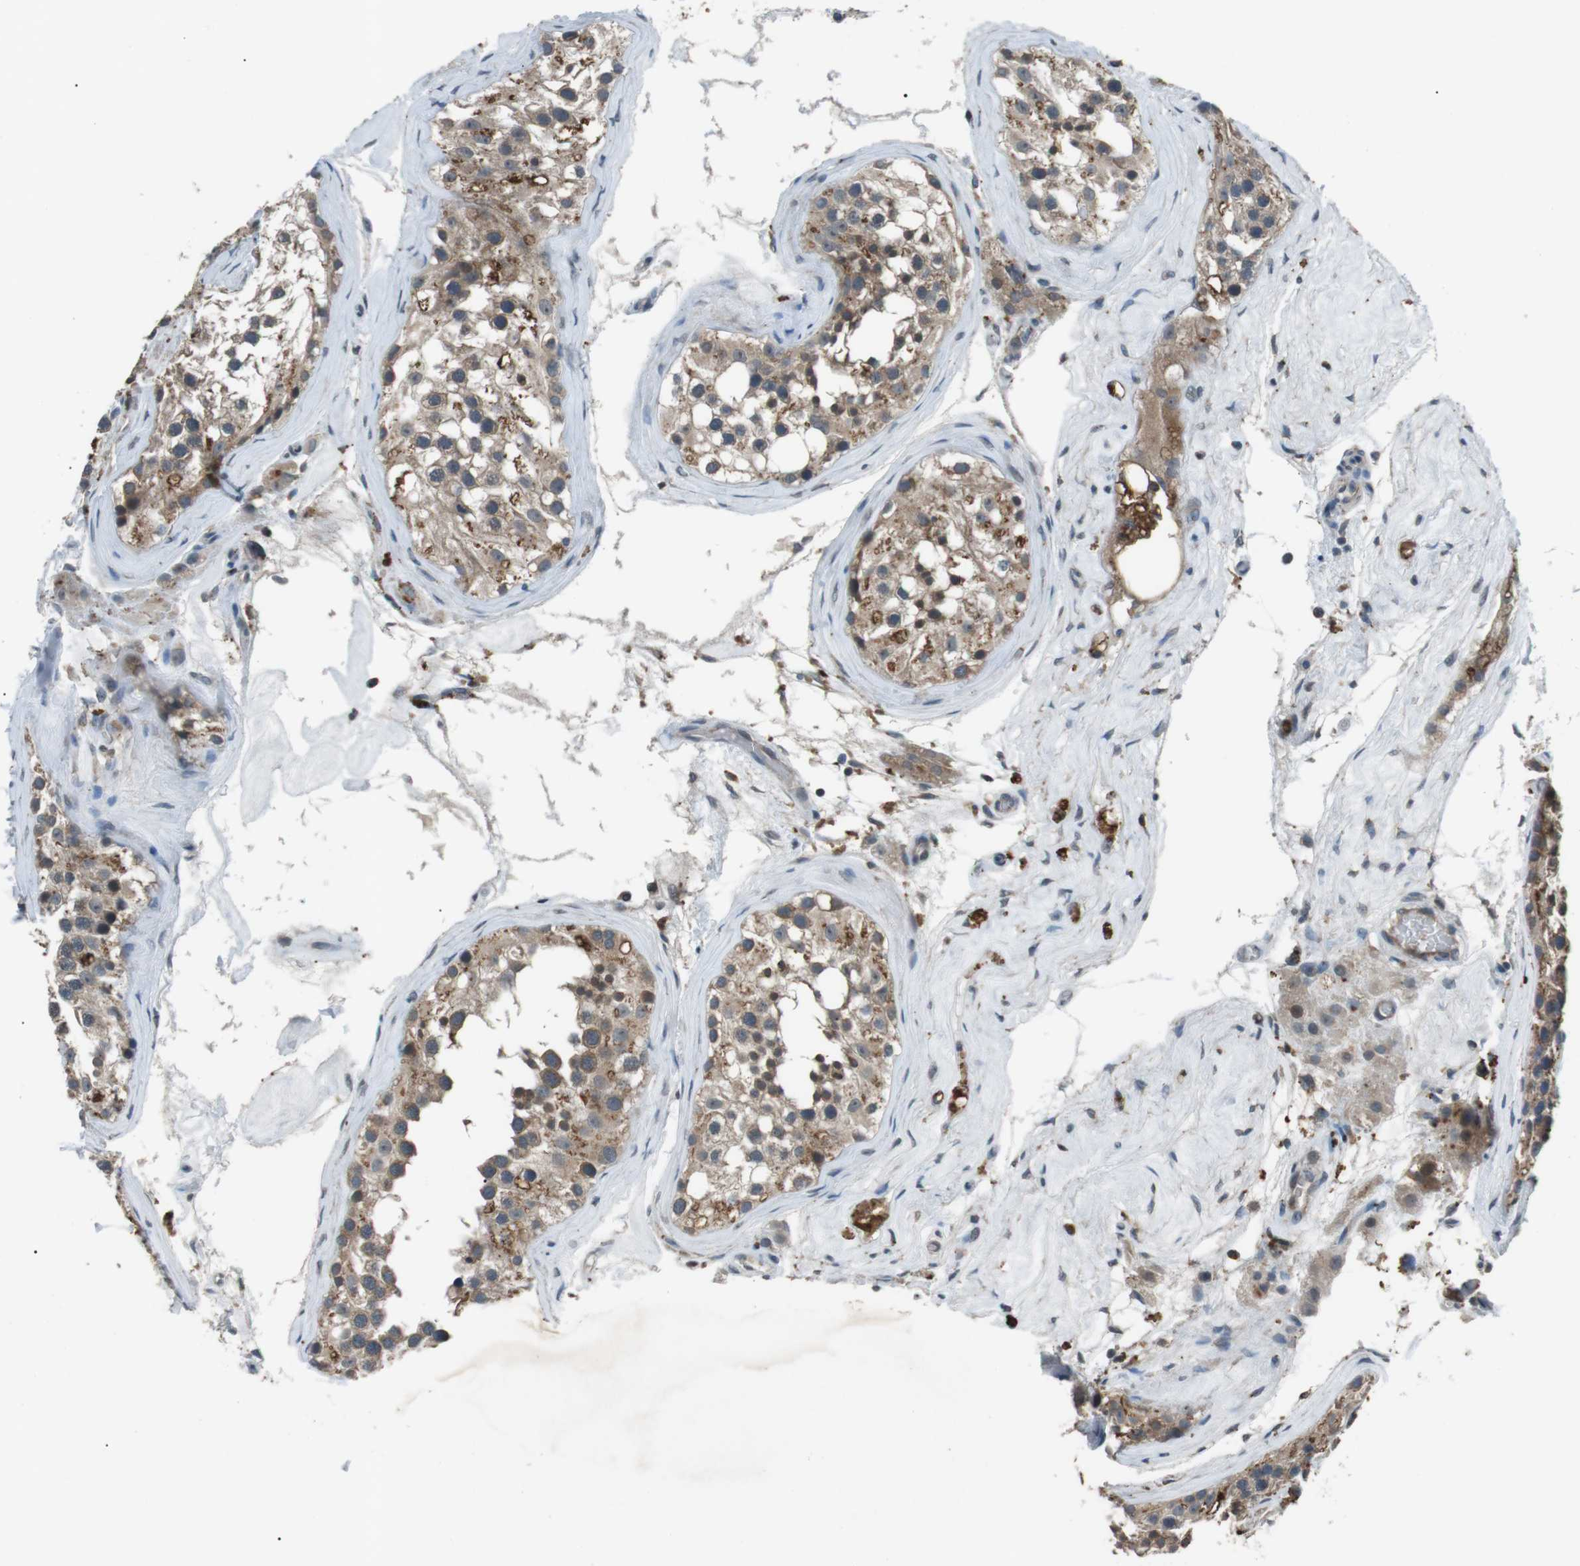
{"staining": {"intensity": "moderate", "quantity": ">75%", "location": "cytoplasmic/membranous"}, "tissue": "testis", "cell_type": "Cells in seminiferous ducts", "image_type": "normal", "snomed": [{"axis": "morphology", "description": "Normal tissue, NOS"}, {"axis": "morphology", "description": "Seminoma, NOS"}, {"axis": "topography", "description": "Testis"}], "caption": "About >75% of cells in seminiferous ducts in benign testis demonstrate moderate cytoplasmic/membranous protein positivity as visualized by brown immunohistochemical staining.", "gene": "NEK7", "patient": {"sex": "male", "age": 71}}